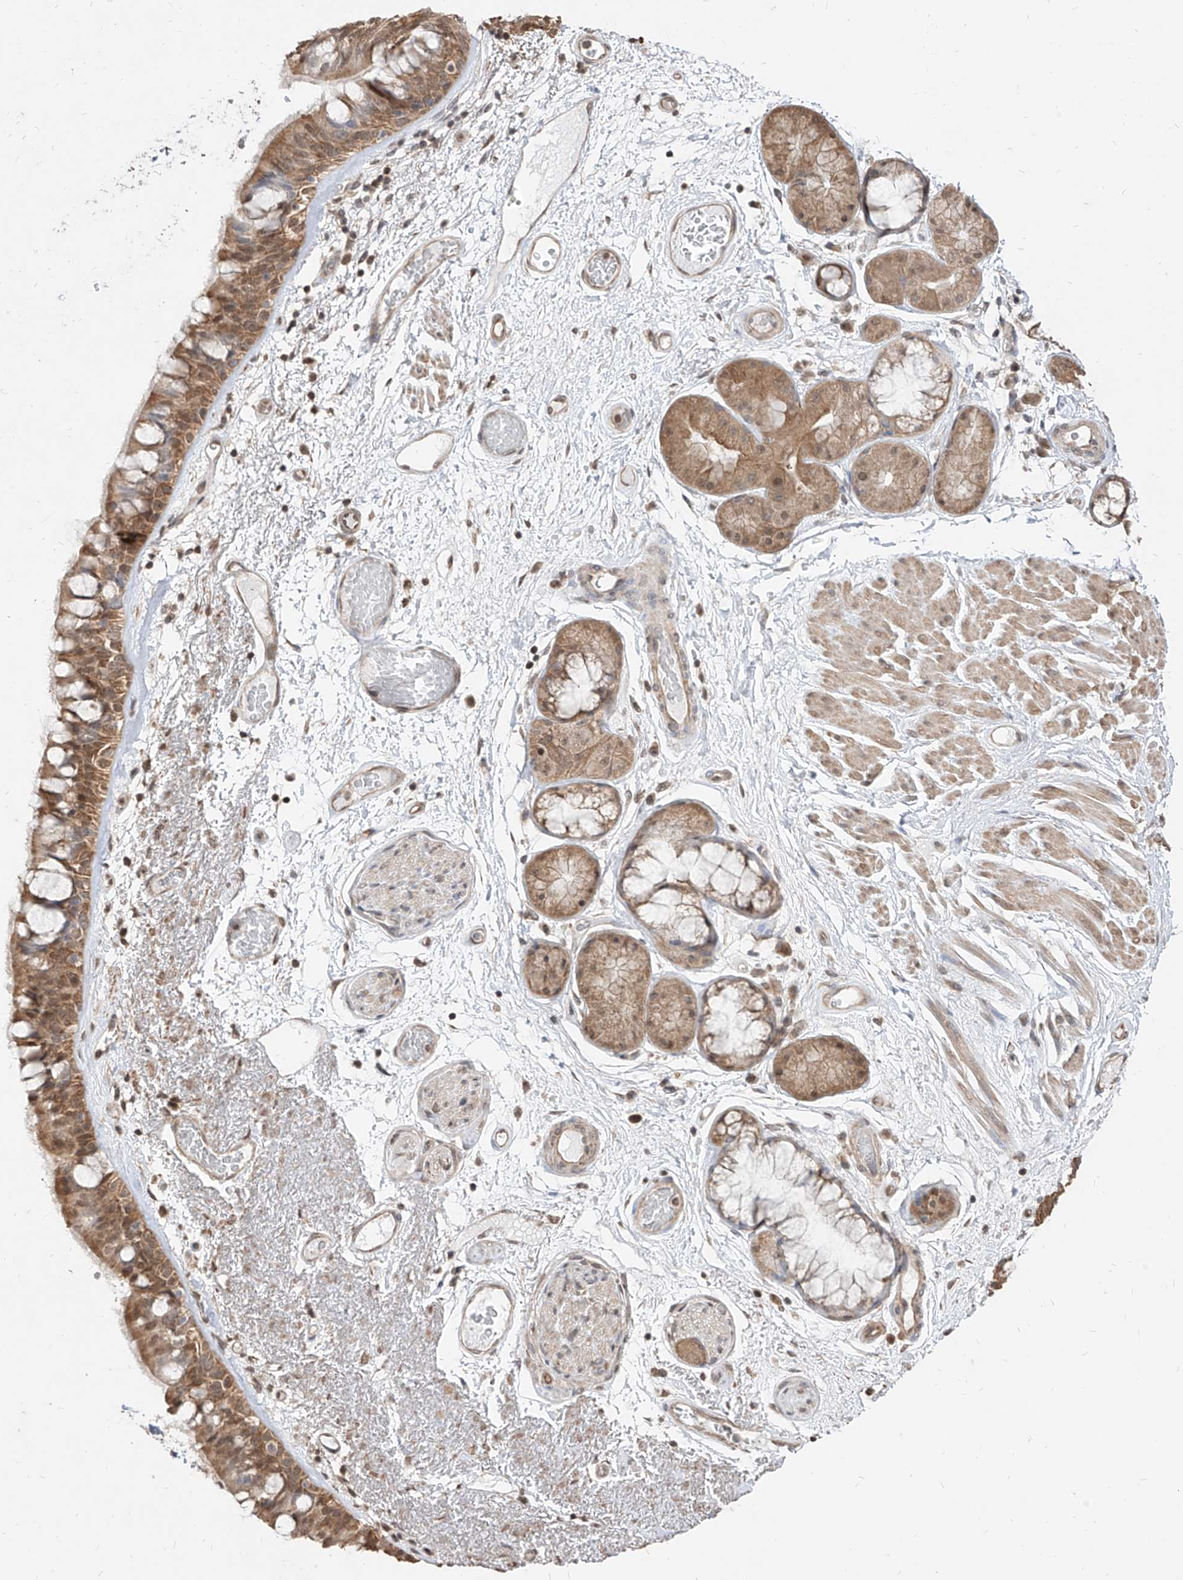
{"staining": {"intensity": "moderate", "quantity": ">75%", "location": "cytoplasmic/membranous"}, "tissue": "bronchus", "cell_type": "Respiratory epithelial cells", "image_type": "normal", "snomed": [{"axis": "morphology", "description": "Normal tissue, NOS"}, {"axis": "morphology", "description": "Squamous cell carcinoma, NOS"}, {"axis": "topography", "description": "Lymph node"}, {"axis": "topography", "description": "Bronchus"}, {"axis": "topography", "description": "Lung"}], "caption": "Immunohistochemical staining of normal human bronchus demonstrates >75% levels of moderate cytoplasmic/membranous protein expression in approximately >75% of respiratory epithelial cells. (DAB IHC, brown staining for protein, blue staining for nuclei).", "gene": "C8orf82", "patient": {"sex": "male", "age": 66}}